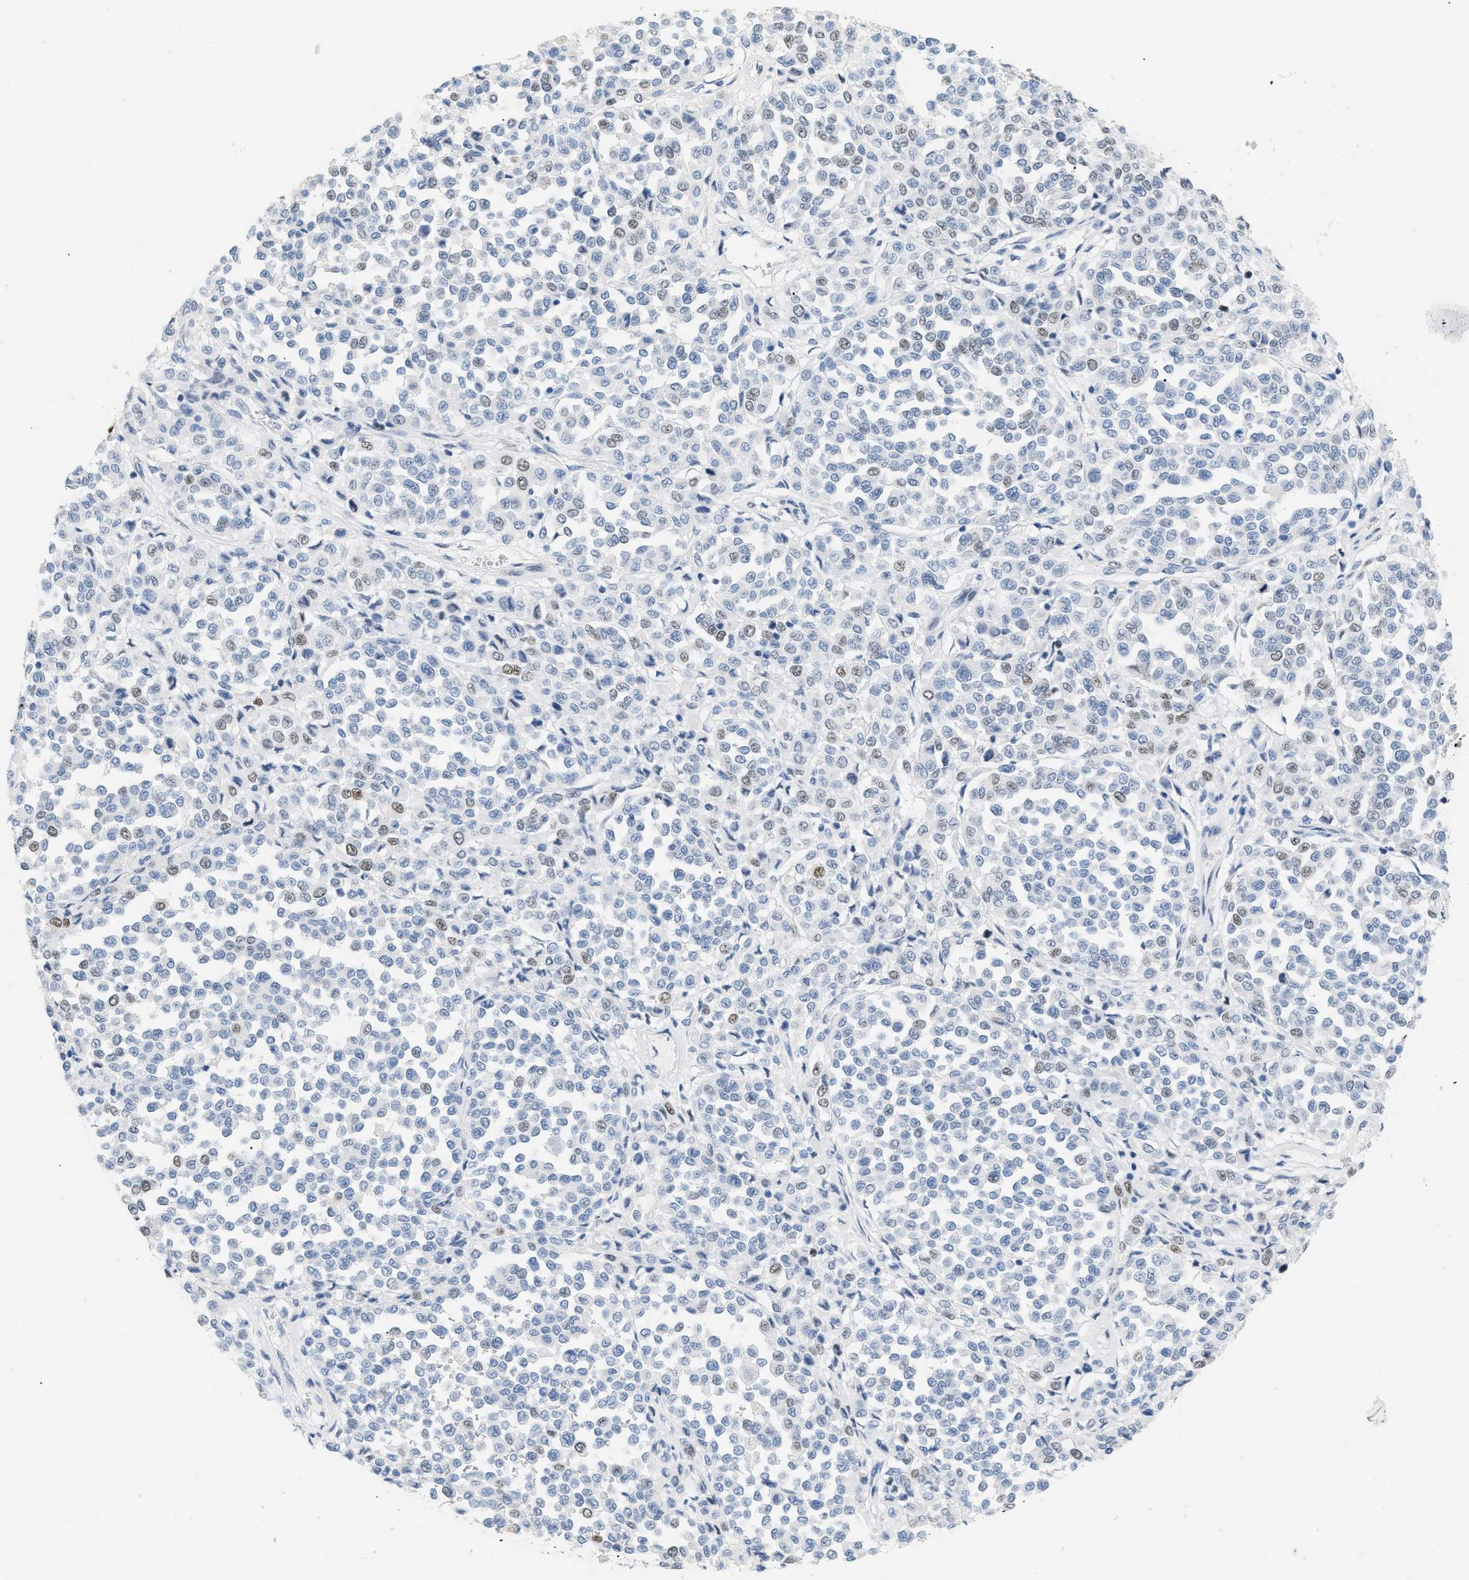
{"staining": {"intensity": "weak", "quantity": "<25%", "location": "nuclear"}, "tissue": "melanoma", "cell_type": "Tumor cells", "image_type": "cancer", "snomed": [{"axis": "morphology", "description": "Malignant melanoma, Metastatic site"}, {"axis": "topography", "description": "Pancreas"}], "caption": "Immunohistochemistry (IHC) of malignant melanoma (metastatic site) exhibits no staining in tumor cells.", "gene": "MCM7", "patient": {"sex": "female", "age": 30}}